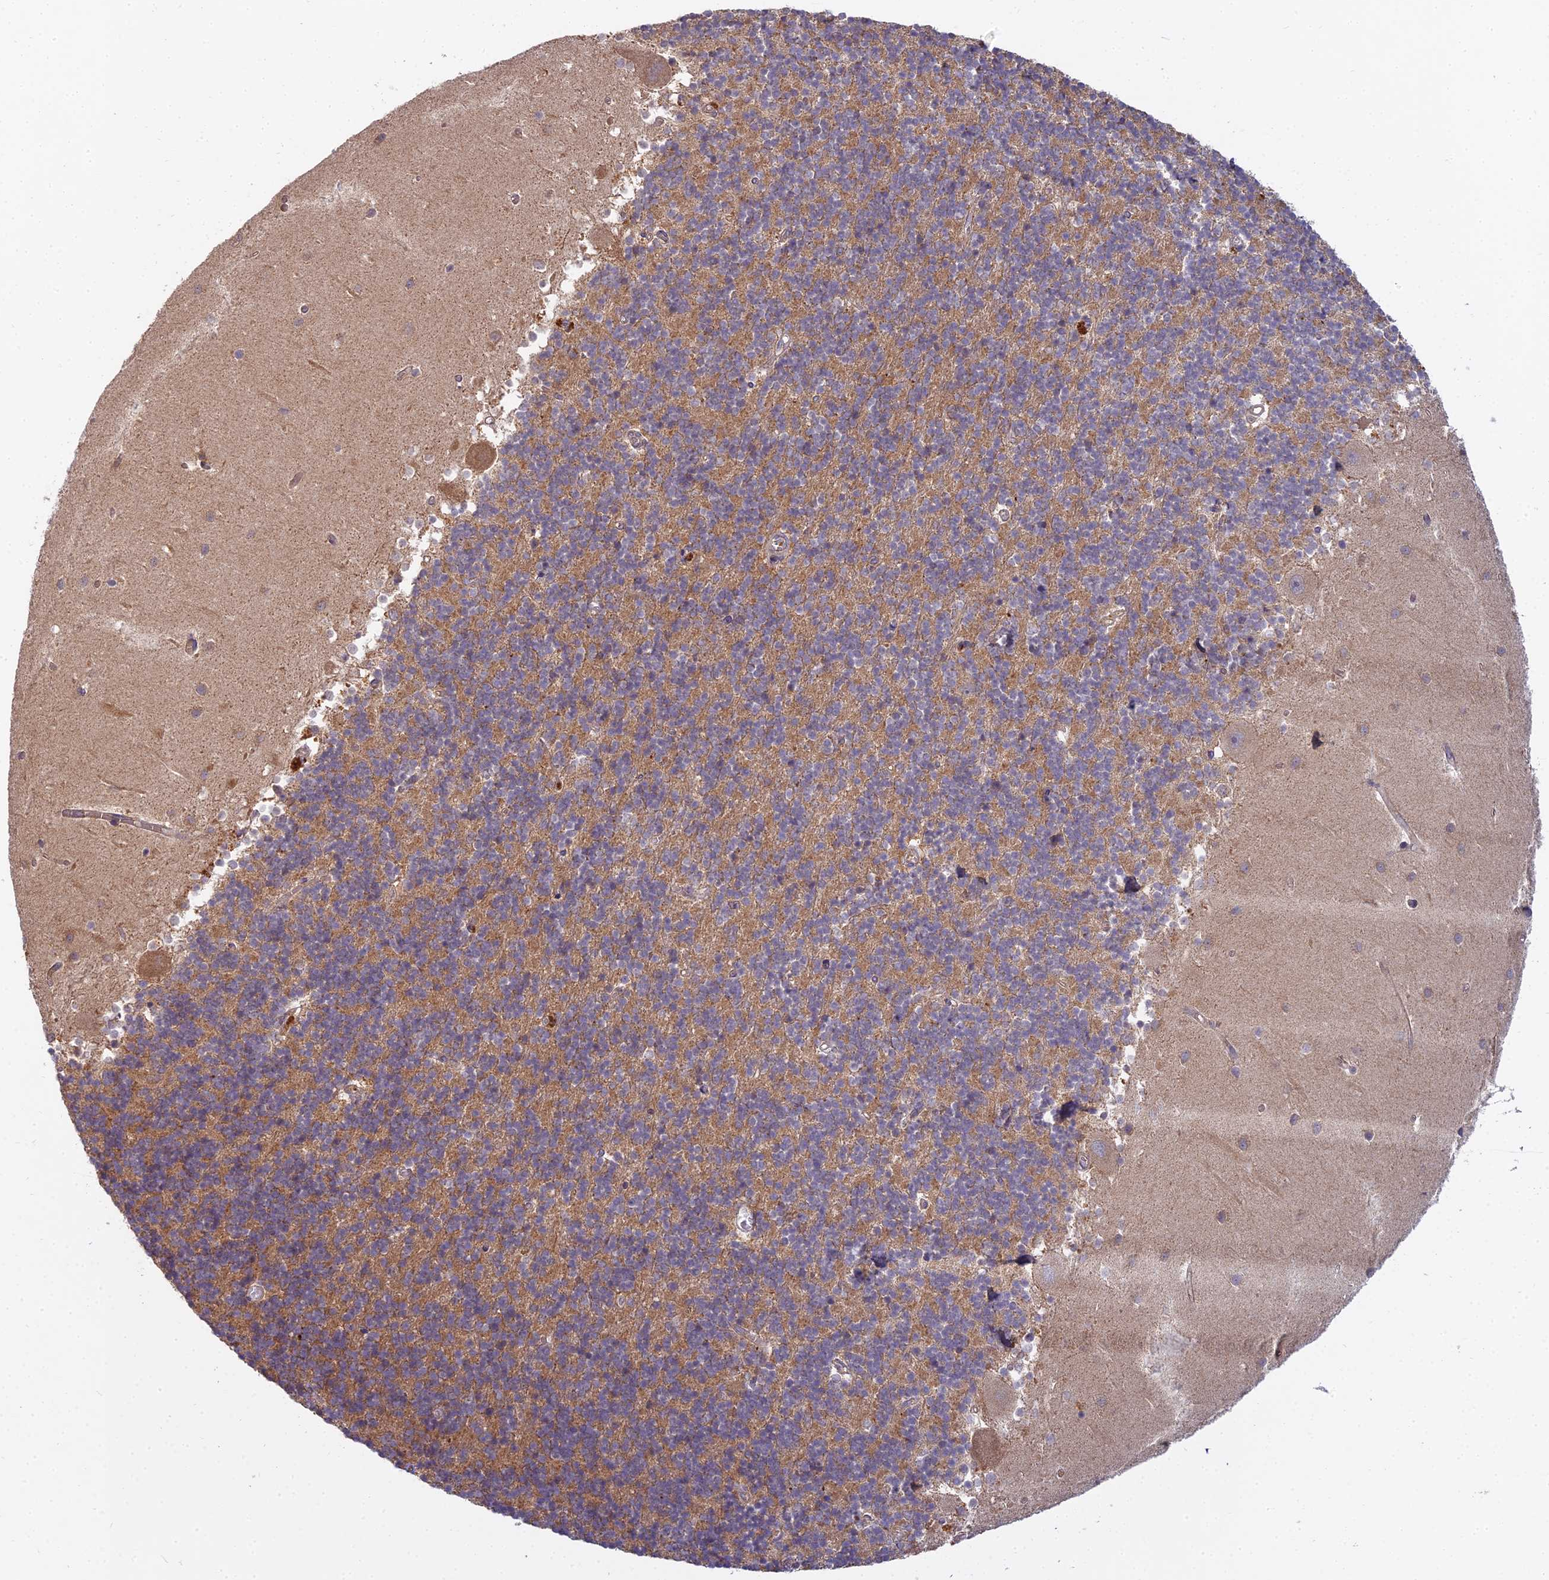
{"staining": {"intensity": "moderate", "quantity": "25%-75%", "location": "cytoplasmic/membranous"}, "tissue": "cerebellum", "cell_type": "Cells in granular layer", "image_type": "normal", "snomed": [{"axis": "morphology", "description": "Normal tissue, NOS"}, {"axis": "topography", "description": "Cerebellum"}], "caption": "Benign cerebellum demonstrates moderate cytoplasmic/membranous positivity in approximately 25%-75% of cells in granular layer (Stains: DAB in brown, nuclei in blue, Microscopy: brightfield microscopy at high magnification)..", "gene": "CCDC167", "patient": {"sex": "male", "age": 54}}